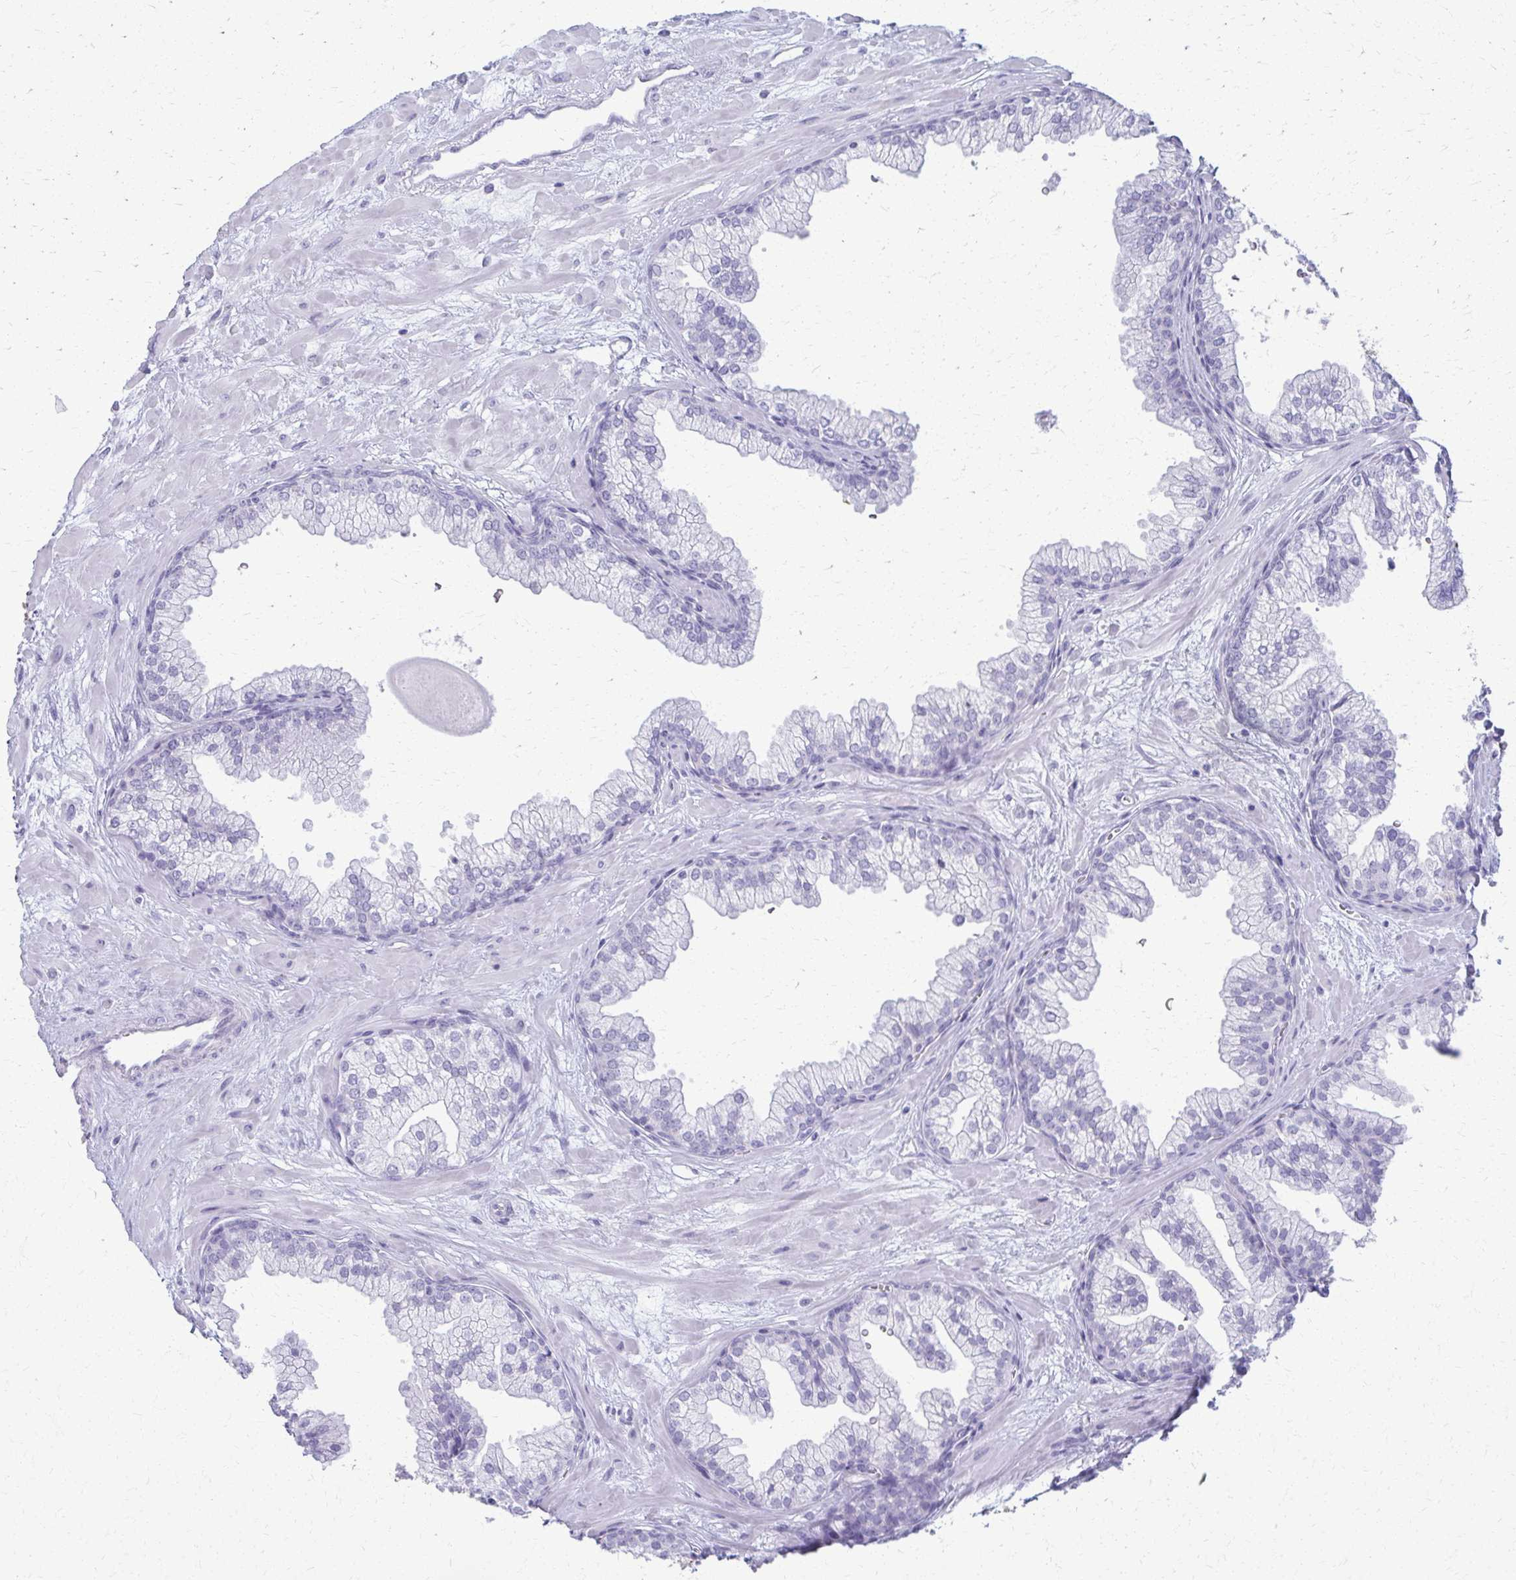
{"staining": {"intensity": "negative", "quantity": "none", "location": "none"}, "tissue": "prostate", "cell_type": "Glandular cells", "image_type": "normal", "snomed": [{"axis": "morphology", "description": "Normal tissue, NOS"}, {"axis": "topography", "description": "Prostate"}, {"axis": "topography", "description": "Peripheral nerve tissue"}], "caption": "High magnification brightfield microscopy of normal prostate stained with DAB (3,3'-diaminobenzidine) (brown) and counterstained with hematoxylin (blue): glandular cells show no significant staining. (Brightfield microscopy of DAB (3,3'-diaminobenzidine) immunohistochemistry (IHC) at high magnification).", "gene": "ACSM2A", "patient": {"sex": "male", "age": 61}}